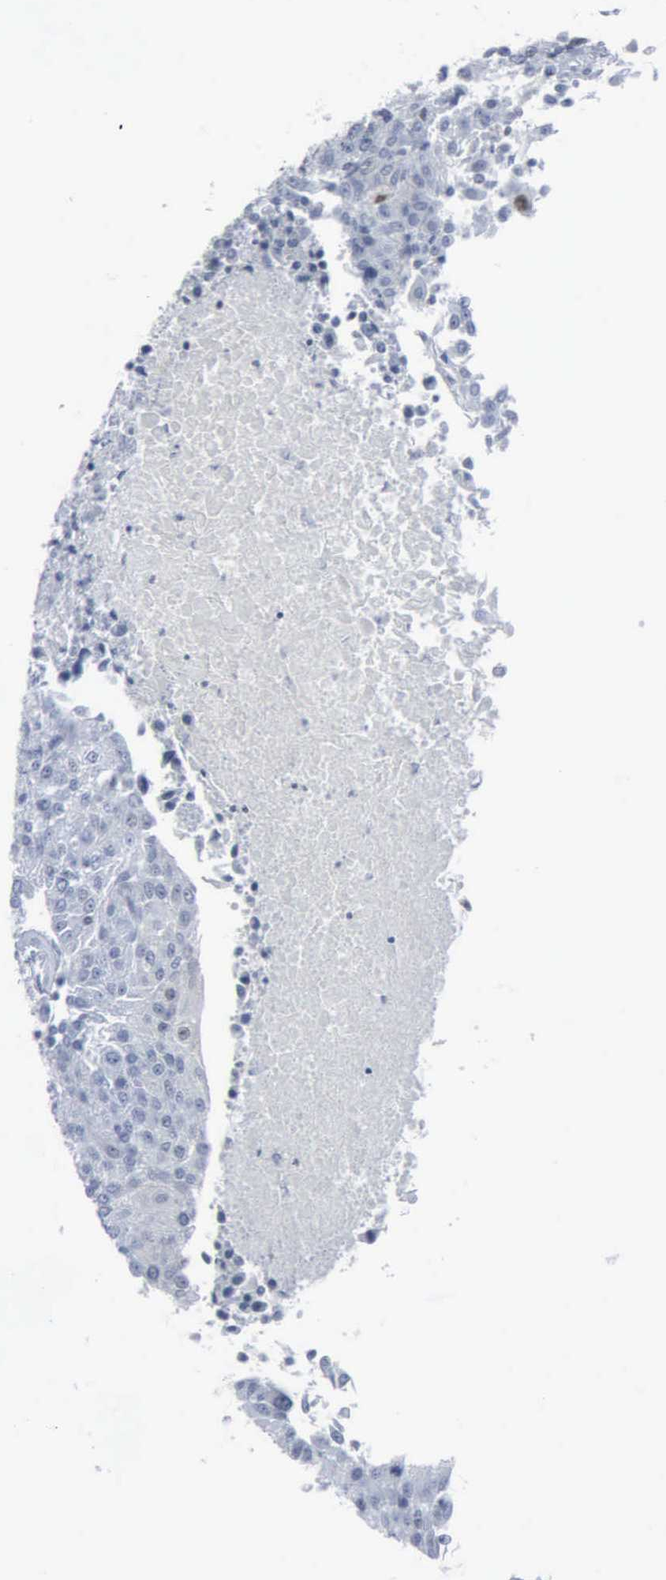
{"staining": {"intensity": "negative", "quantity": "none", "location": "none"}, "tissue": "urothelial cancer", "cell_type": "Tumor cells", "image_type": "cancer", "snomed": [{"axis": "morphology", "description": "Urothelial carcinoma, High grade"}, {"axis": "topography", "description": "Urinary bladder"}], "caption": "This is a micrograph of immunohistochemistry staining of high-grade urothelial carcinoma, which shows no positivity in tumor cells.", "gene": "CCND3", "patient": {"sex": "female", "age": 85}}